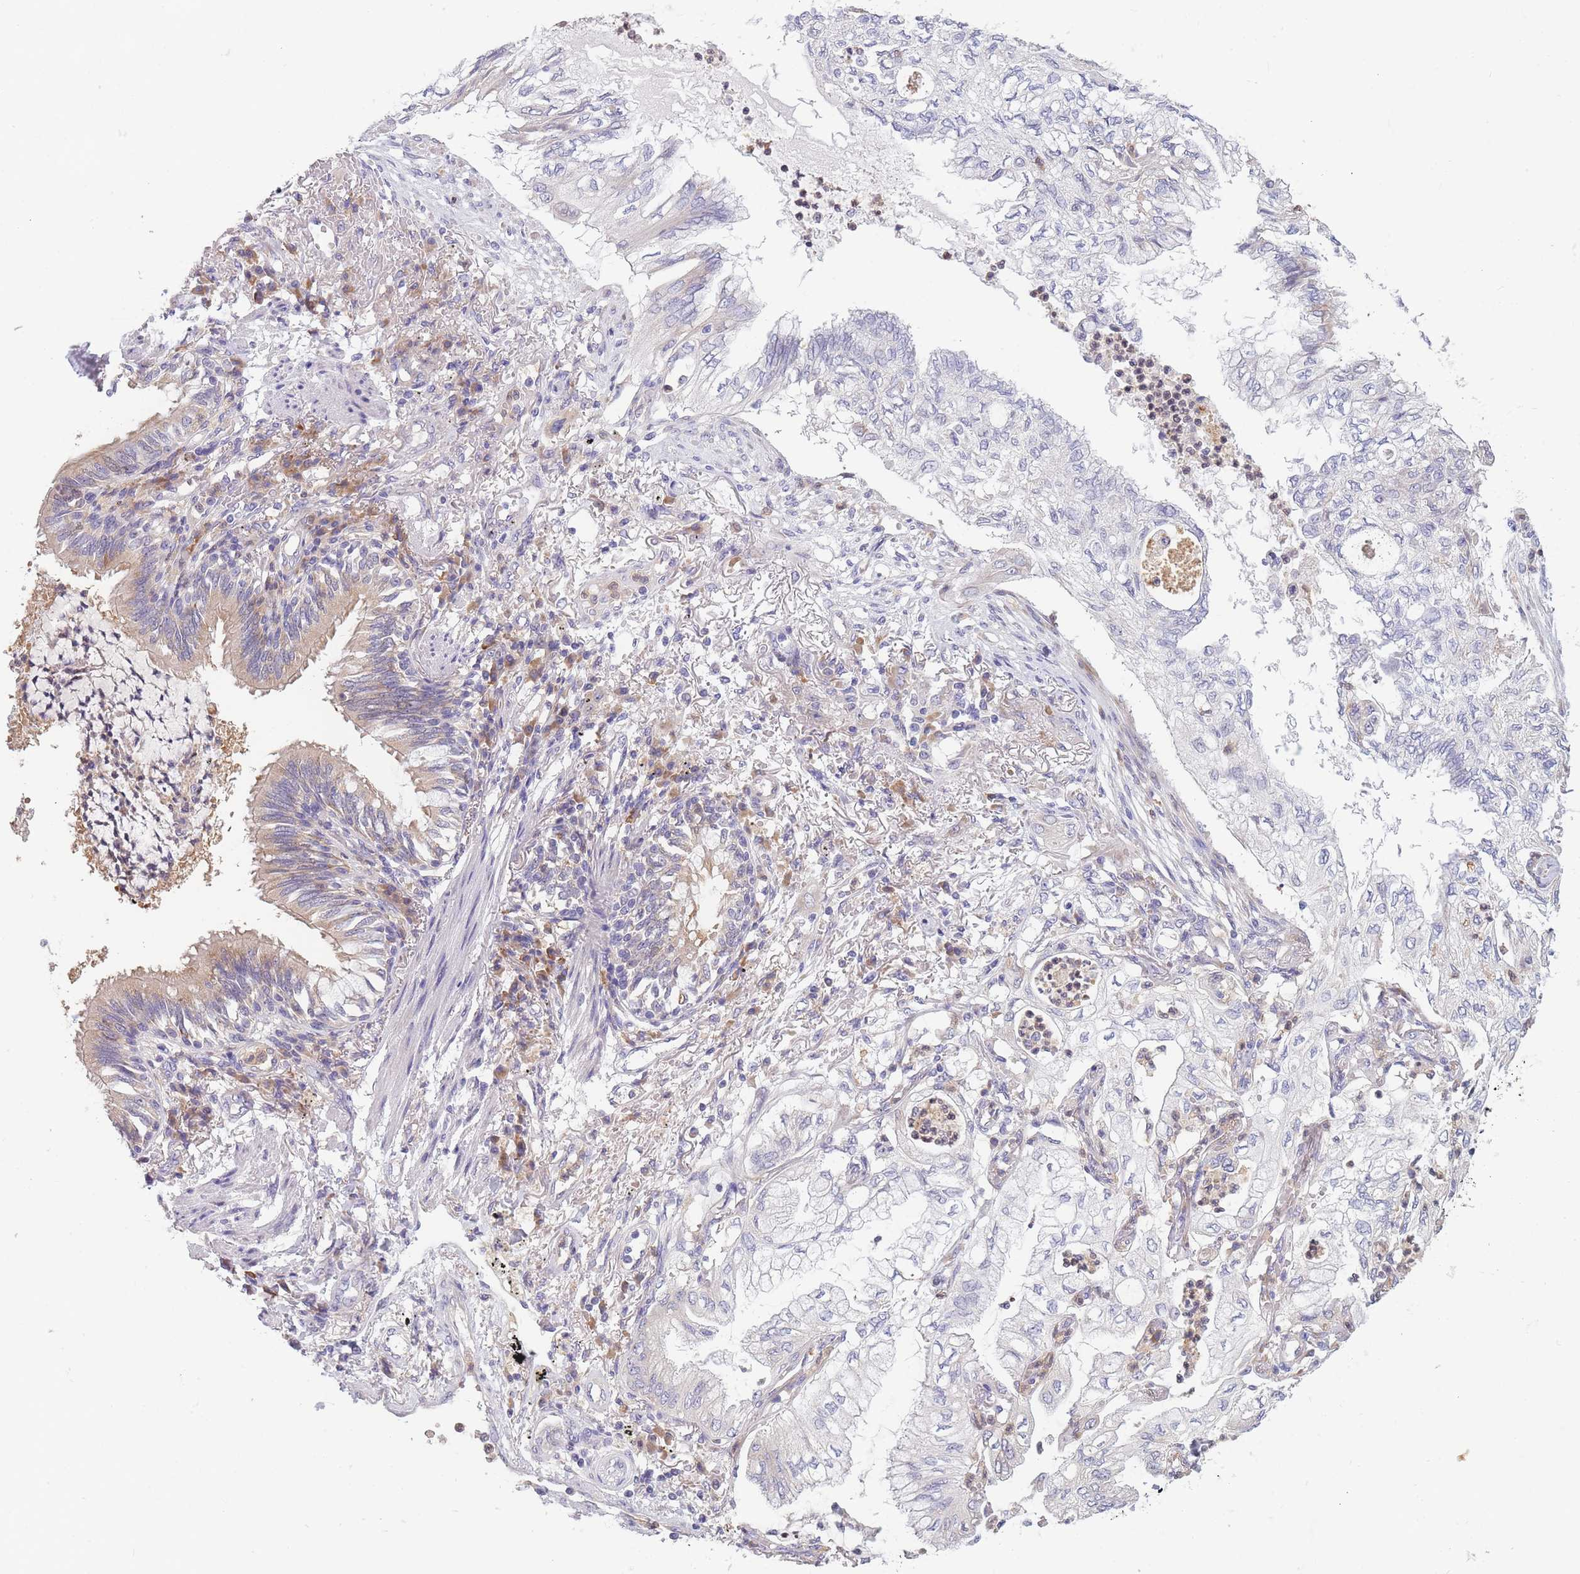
{"staining": {"intensity": "negative", "quantity": "none", "location": "none"}, "tissue": "lung cancer", "cell_type": "Tumor cells", "image_type": "cancer", "snomed": [{"axis": "morphology", "description": "Adenocarcinoma, NOS"}, {"axis": "topography", "description": "Lung"}], "caption": "DAB immunohistochemical staining of lung adenocarcinoma reveals no significant staining in tumor cells.", "gene": "NDUFAF6", "patient": {"sex": "female", "age": 70}}